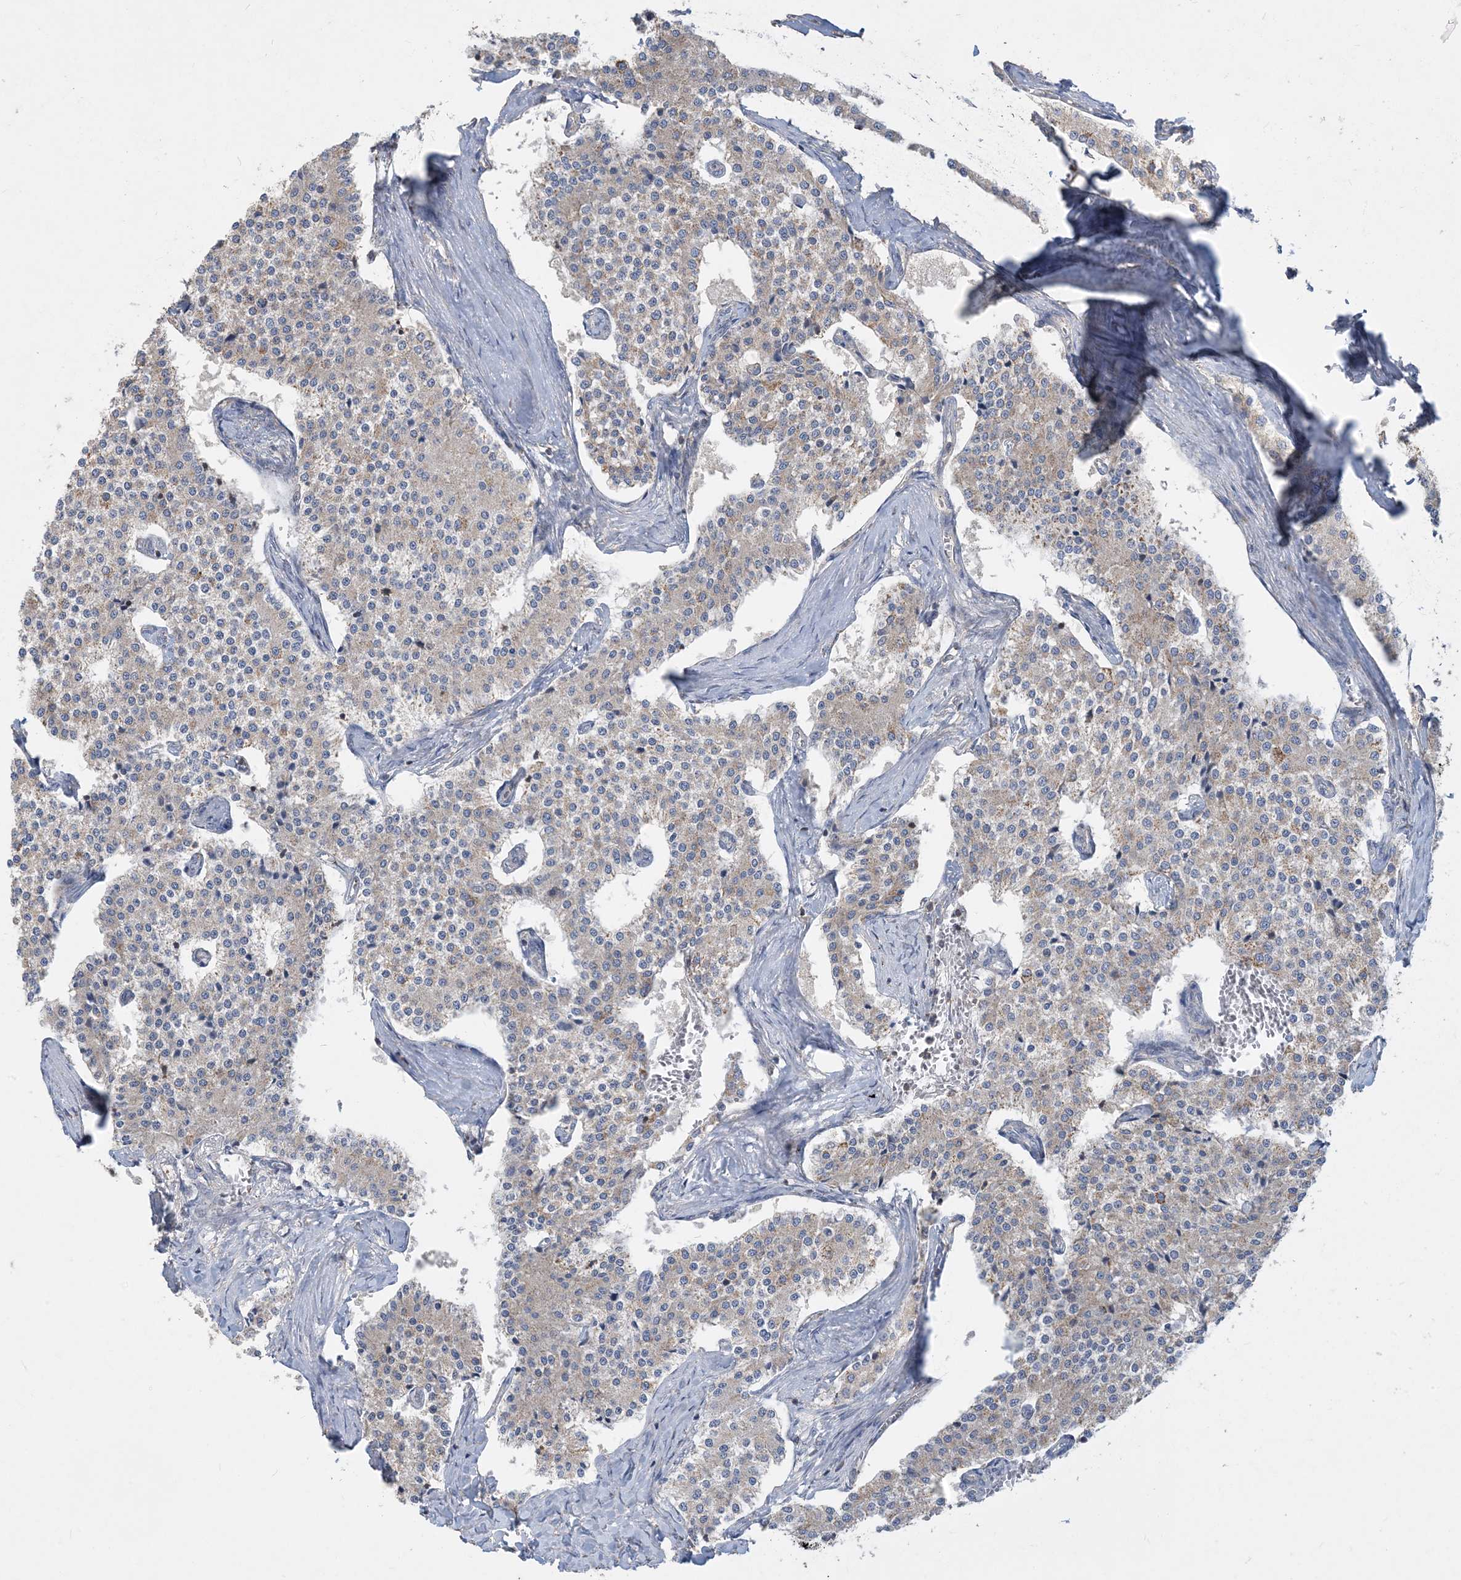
{"staining": {"intensity": "weak", "quantity": "<25%", "location": "cytoplasmic/membranous"}, "tissue": "carcinoid", "cell_type": "Tumor cells", "image_type": "cancer", "snomed": [{"axis": "morphology", "description": "Carcinoid, malignant, NOS"}, {"axis": "topography", "description": "Colon"}], "caption": "The image reveals no significant staining in tumor cells of carcinoid. The staining is performed using DAB (3,3'-diaminobenzidine) brown chromogen with nuclei counter-stained in using hematoxylin.", "gene": "ECHDC1", "patient": {"sex": "female", "age": 52}}